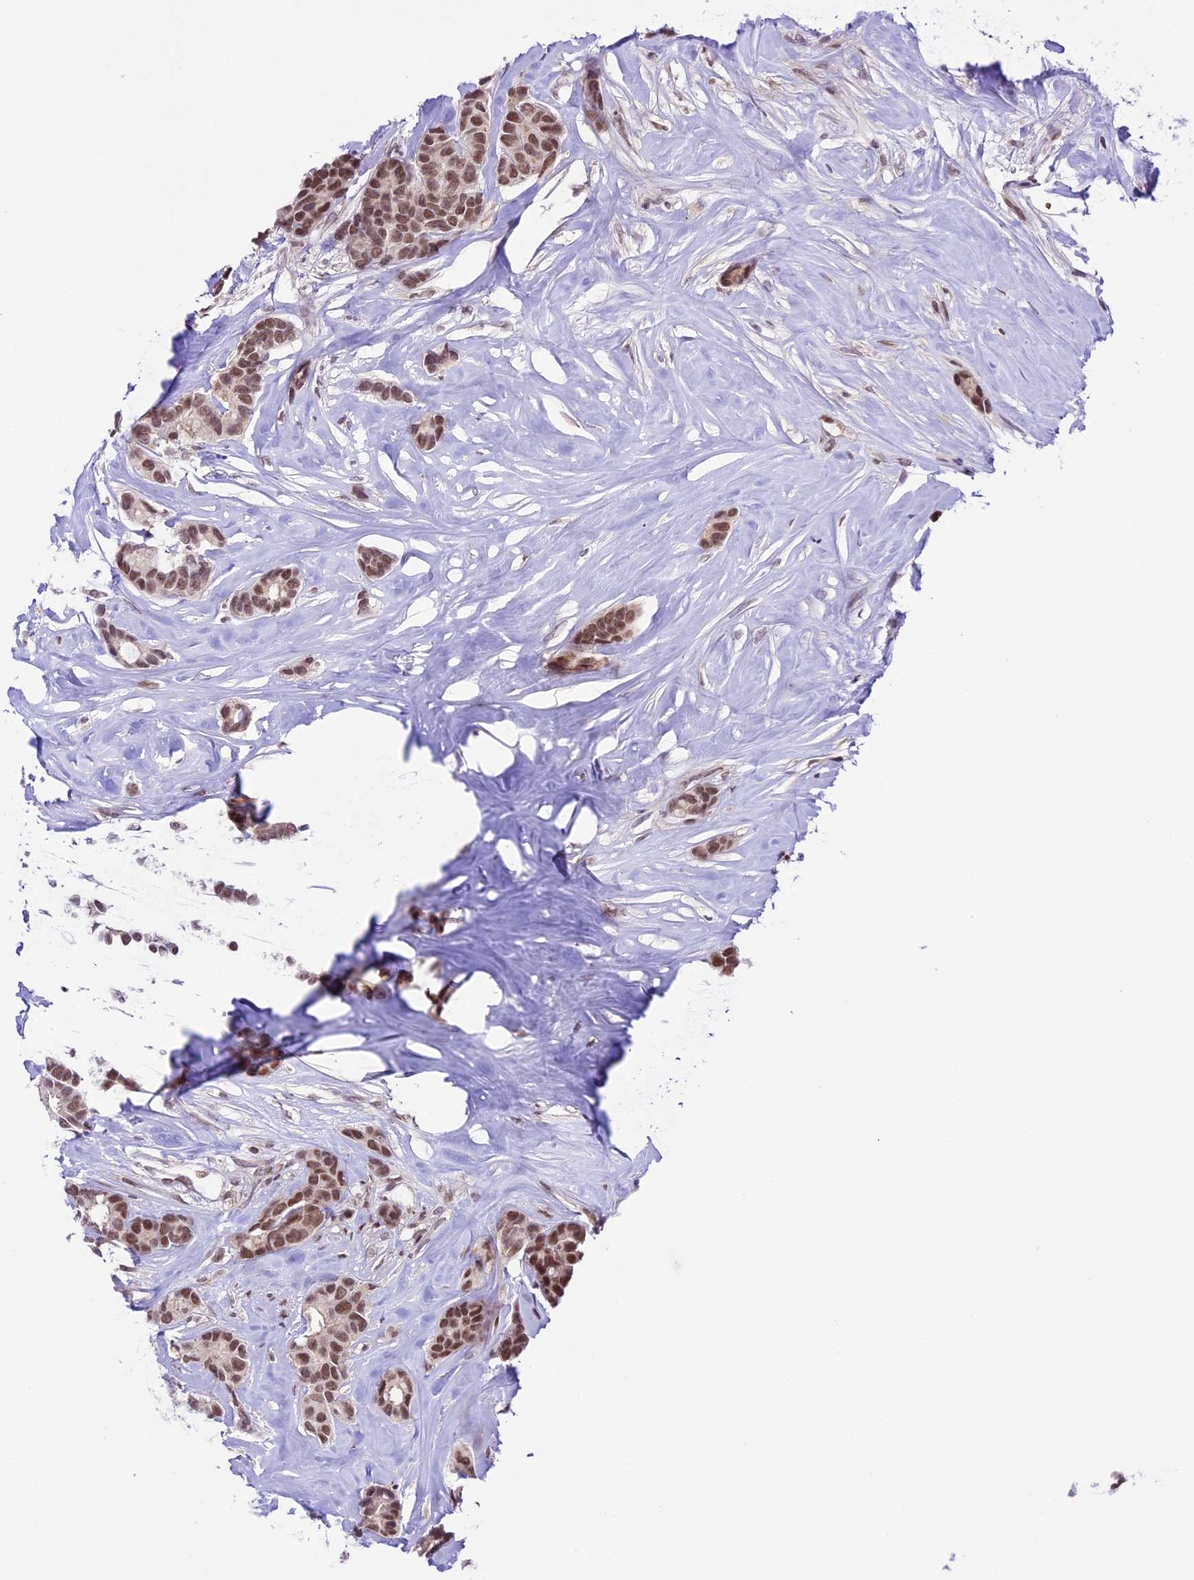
{"staining": {"intensity": "moderate", "quantity": ">75%", "location": "nuclear"}, "tissue": "breast cancer", "cell_type": "Tumor cells", "image_type": "cancer", "snomed": [{"axis": "morphology", "description": "Duct carcinoma"}, {"axis": "topography", "description": "Breast"}], "caption": "Human invasive ductal carcinoma (breast) stained with a brown dye demonstrates moderate nuclear positive staining in about >75% of tumor cells.", "gene": "SHKBP1", "patient": {"sex": "female", "age": 87}}